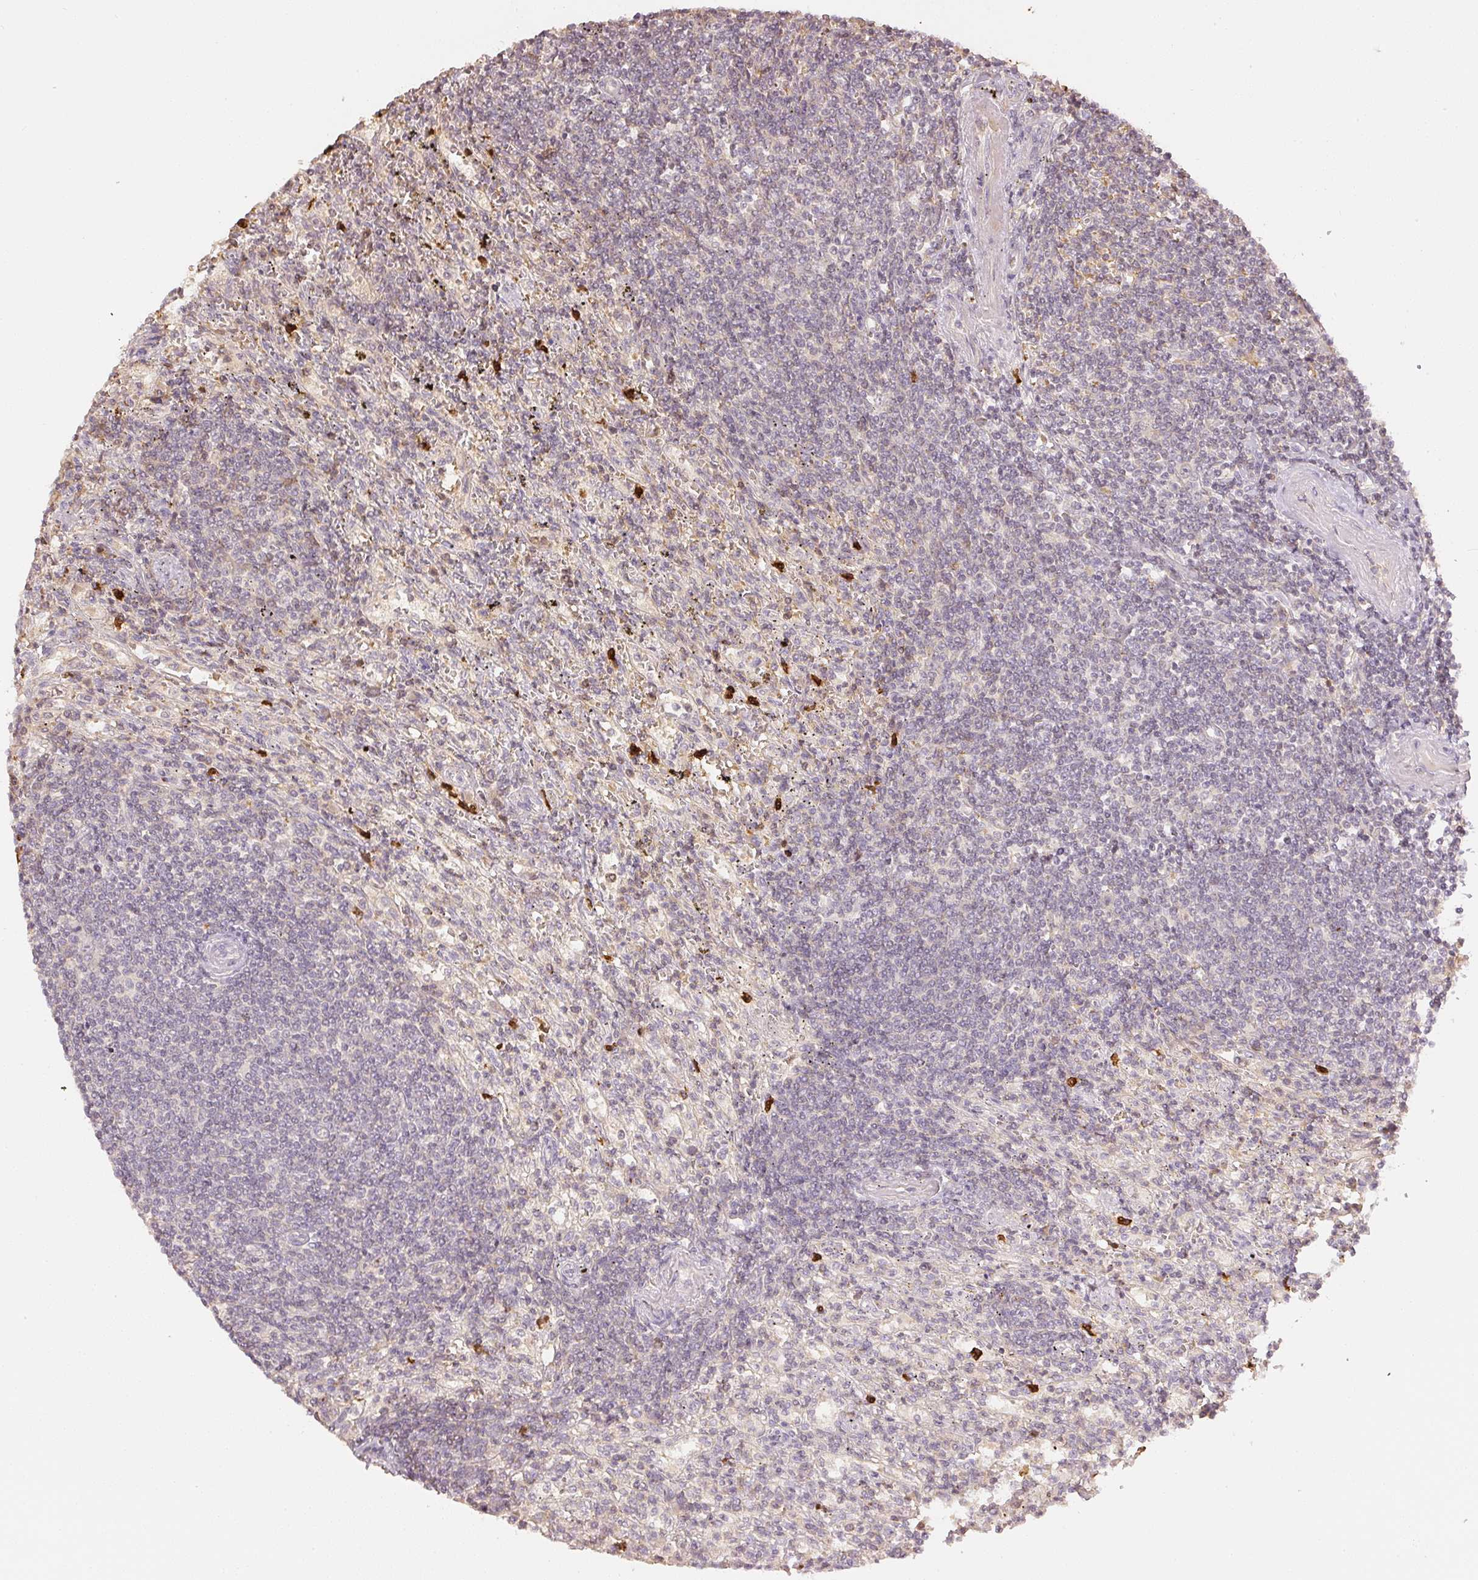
{"staining": {"intensity": "negative", "quantity": "none", "location": "none"}, "tissue": "lymphoma", "cell_type": "Tumor cells", "image_type": "cancer", "snomed": [{"axis": "morphology", "description": "Malignant lymphoma, non-Hodgkin's type, Low grade"}, {"axis": "topography", "description": "Spleen"}], "caption": "This is a micrograph of IHC staining of lymphoma, which shows no expression in tumor cells. The staining was performed using DAB to visualize the protein expression in brown, while the nuclei were stained in blue with hematoxylin (Magnification: 20x).", "gene": "GZMA", "patient": {"sex": "male", "age": 76}}